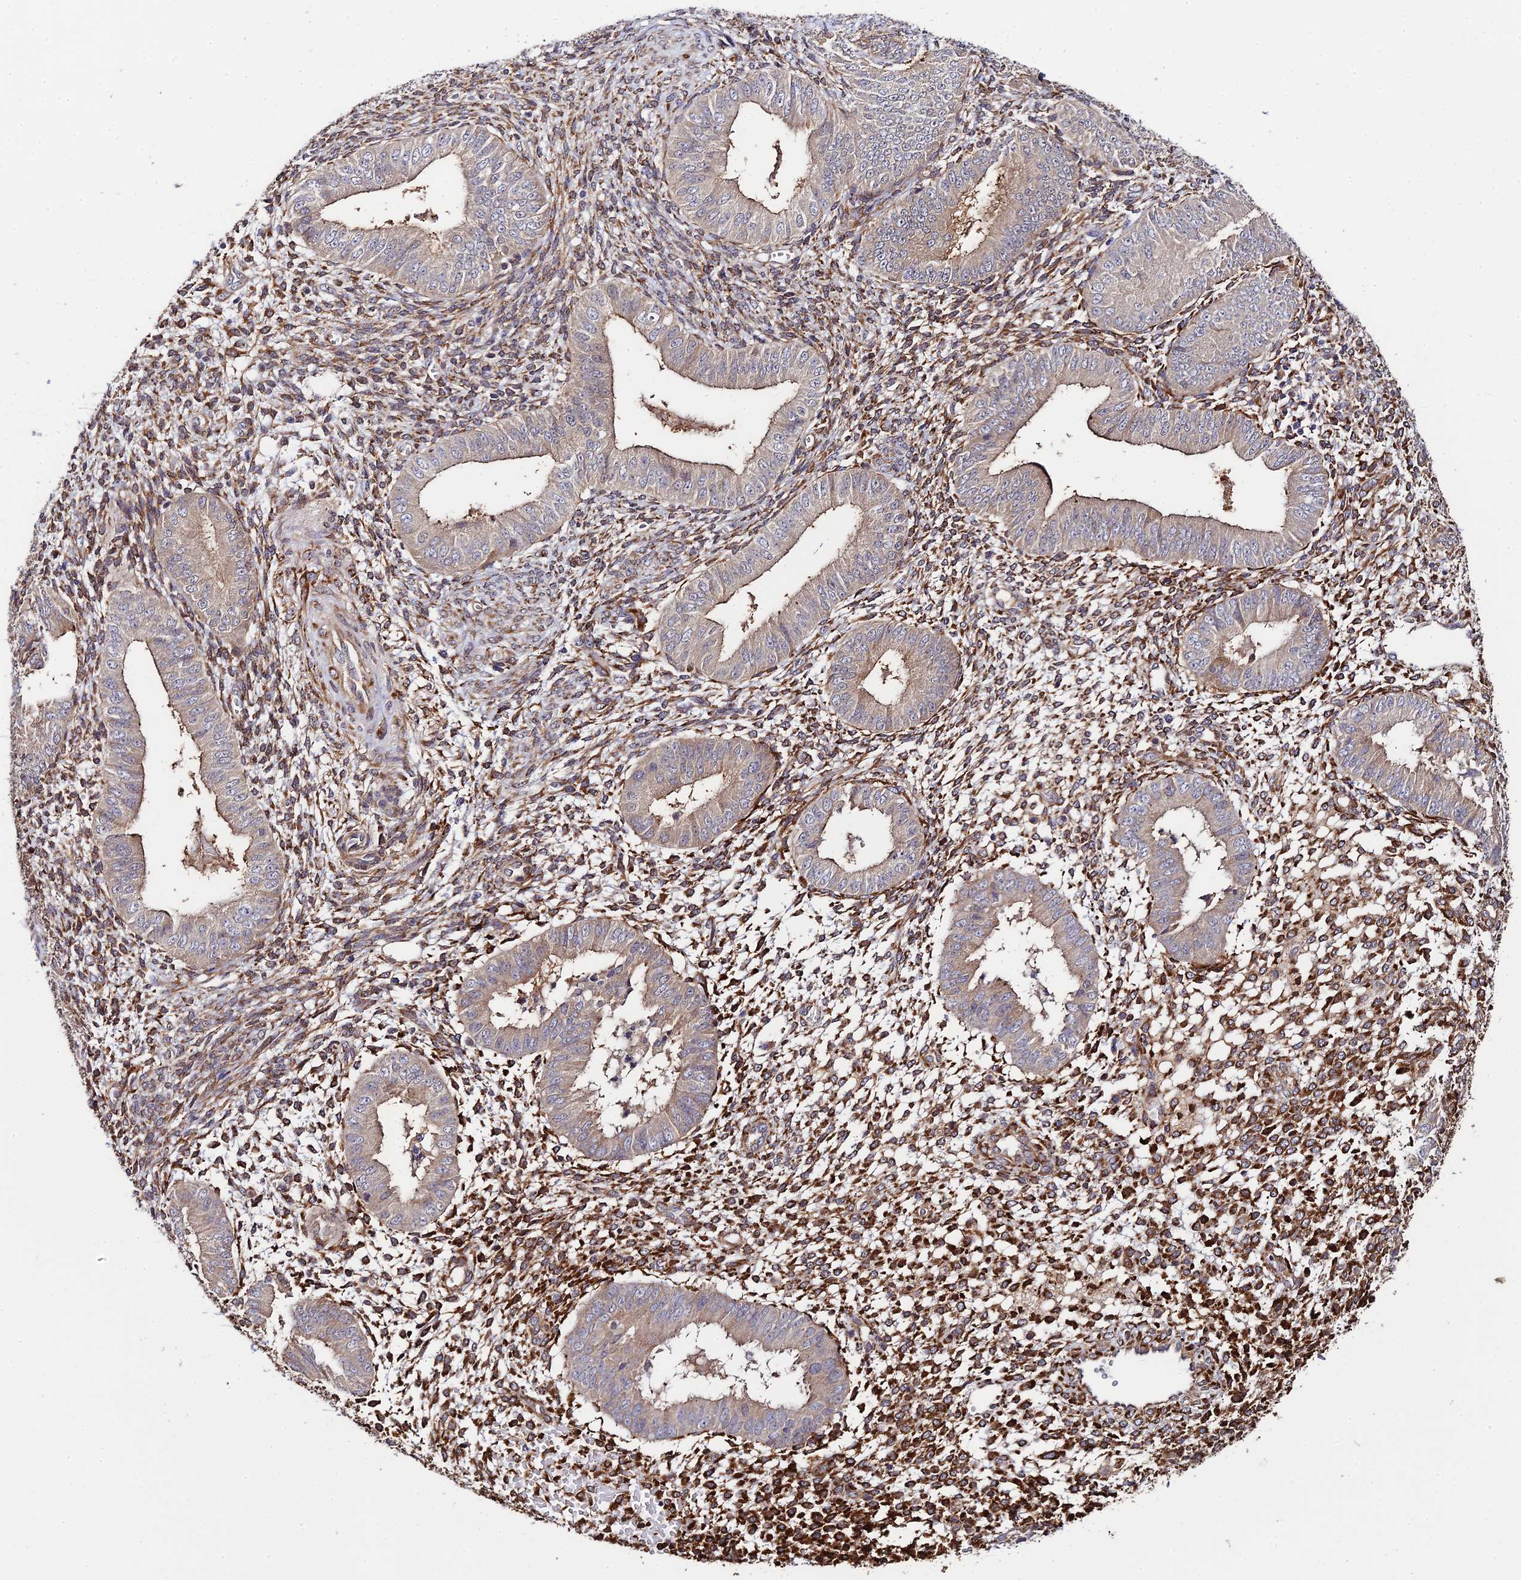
{"staining": {"intensity": "strong", "quantity": "25%-75%", "location": "cytoplasmic/membranous"}, "tissue": "endometrium", "cell_type": "Cells in endometrial stroma", "image_type": "normal", "snomed": [{"axis": "morphology", "description": "Normal tissue, NOS"}, {"axis": "topography", "description": "Endometrium"}], "caption": "A histopathology image showing strong cytoplasmic/membranous staining in about 25%-75% of cells in endometrial stroma in normal endometrium, as visualized by brown immunohistochemical staining.", "gene": "P3H3", "patient": {"sex": "female", "age": 49}}